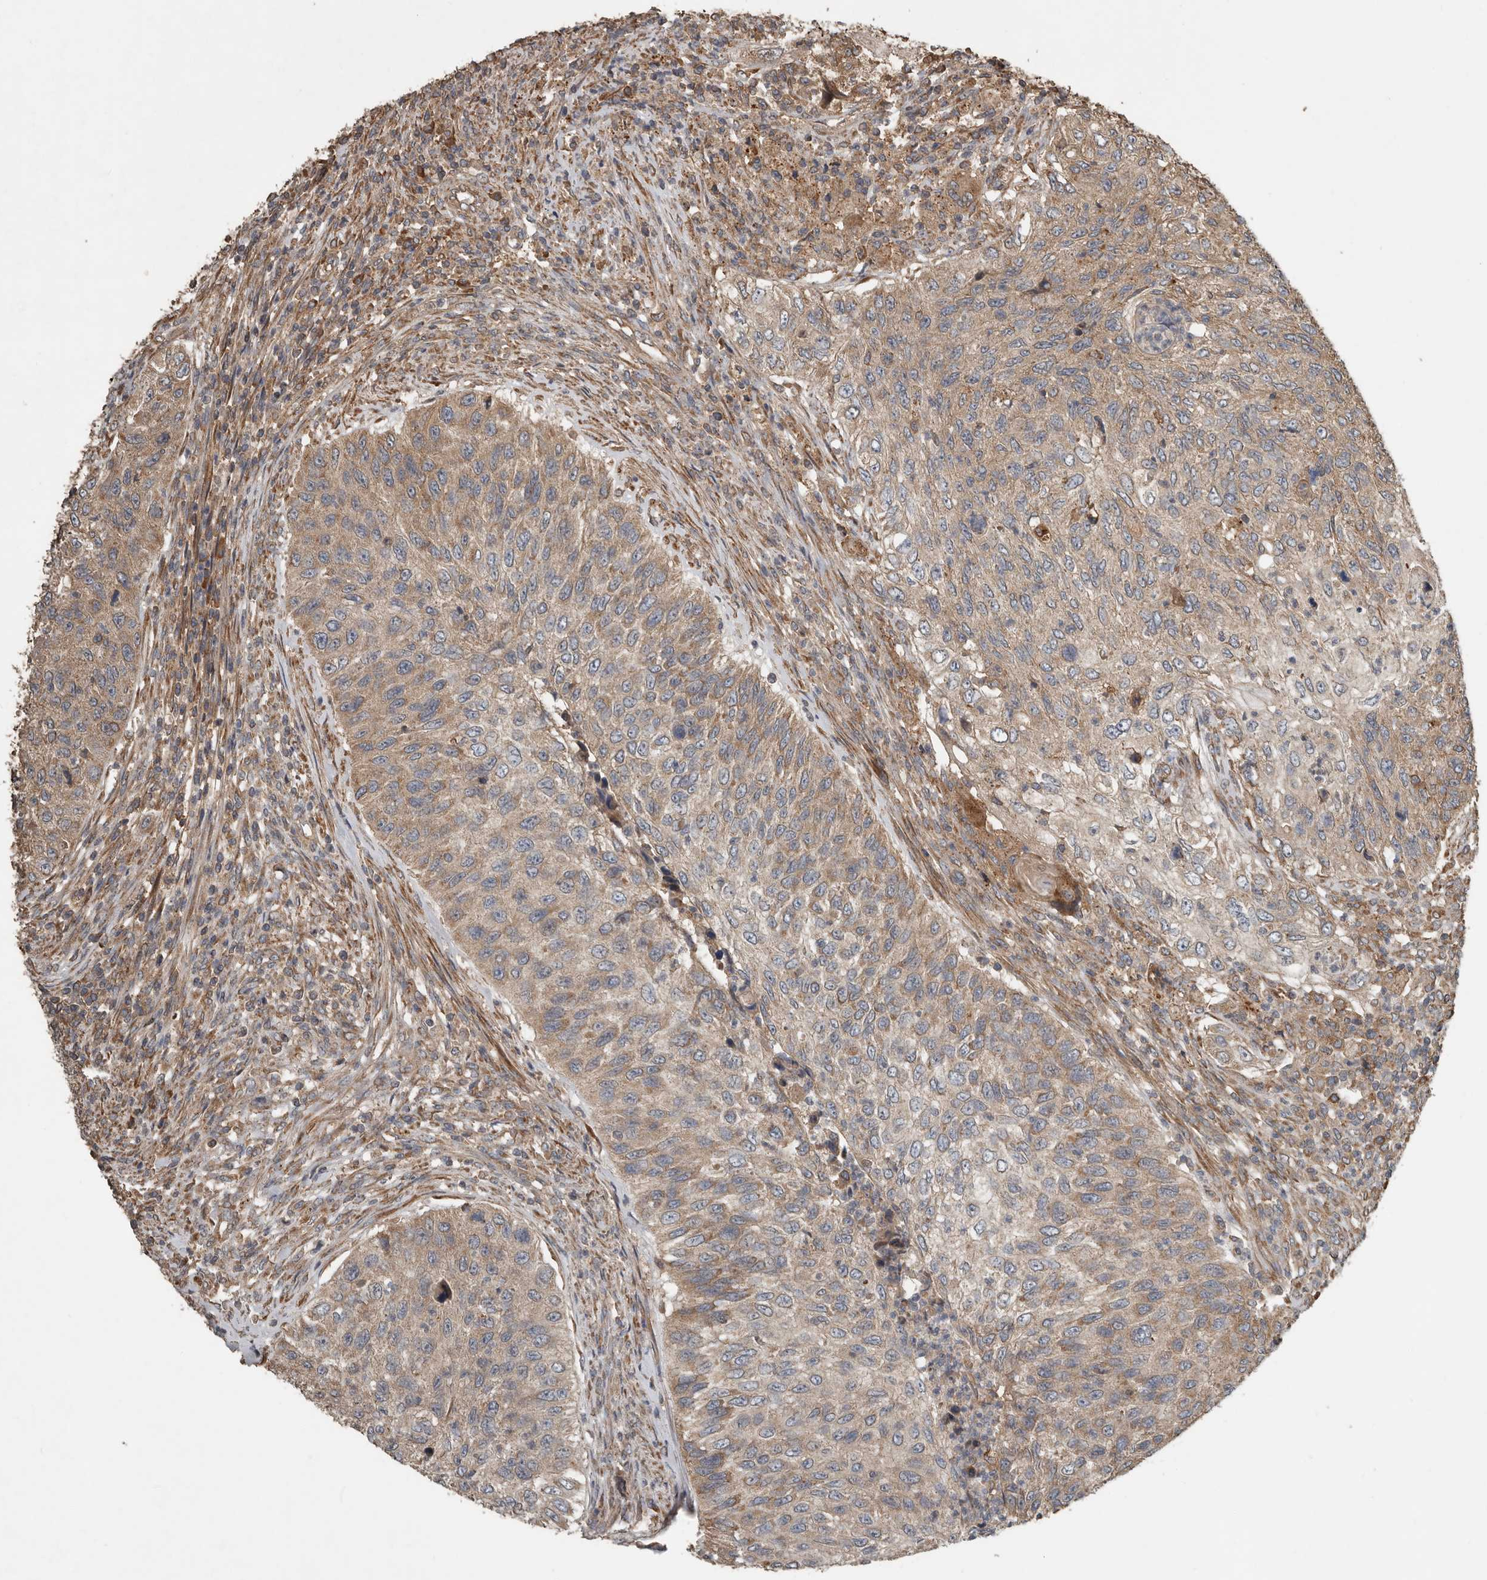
{"staining": {"intensity": "moderate", "quantity": ">75%", "location": "cytoplasmic/membranous"}, "tissue": "urothelial cancer", "cell_type": "Tumor cells", "image_type": "cancer", "snomed": [{"axis": "morphology", "description": "Urothelial carcinoma, High grade"}, {"axis": "topography", "description": "Urinary bladder"}], "caption": "A brown stain highlights moderate cytoplasmic/membranous expression of a protein in human urothelial cancer tumor cells.", "gene": "RNF207", "patient": {"sex": "female", "age": 60}}